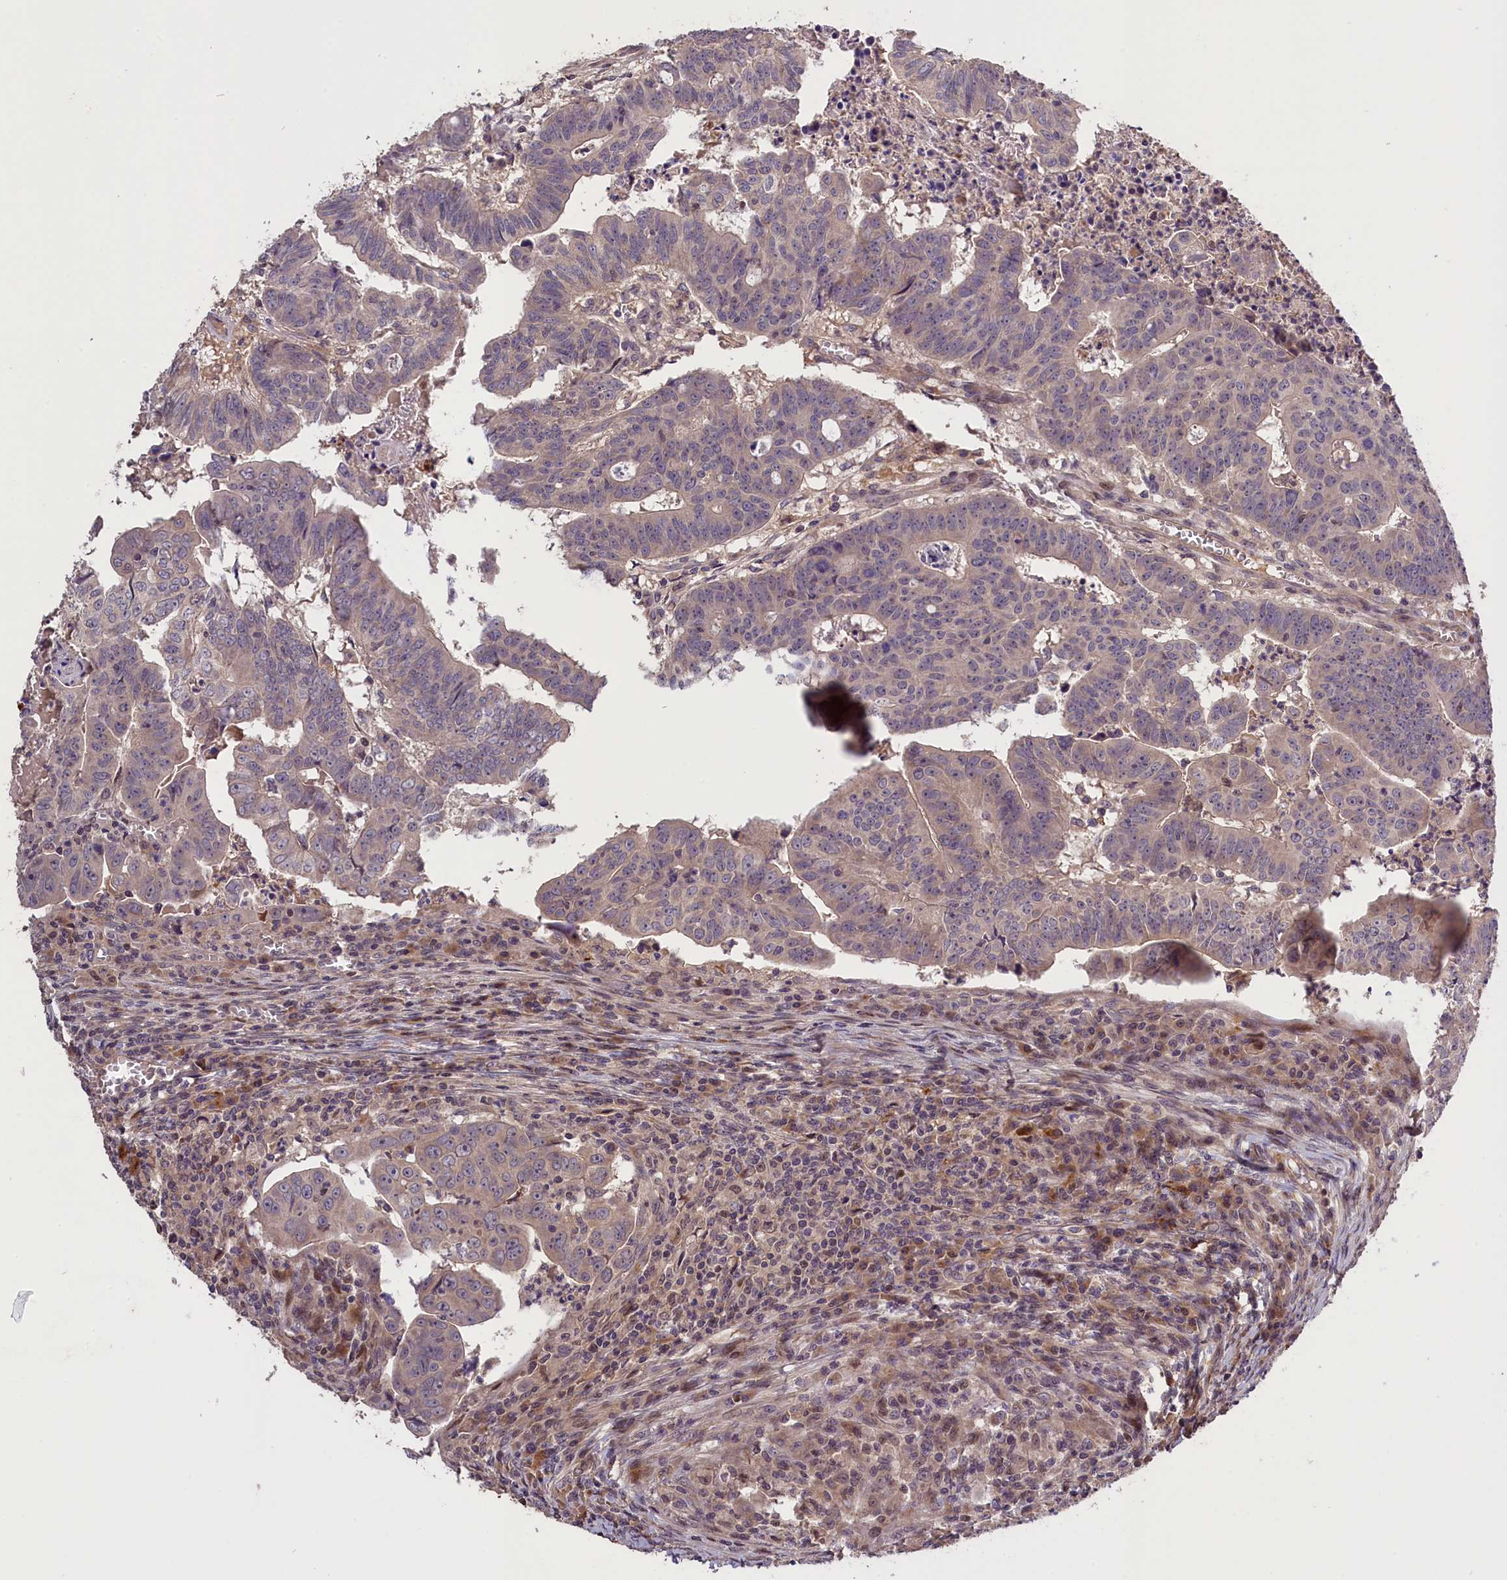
{"staining": {"intensity": "weak", "quantity": "25%-75%", "location": "cytoplasmic/membranous"}, "tissue": "colorectal cancer", "cell_type": "Tumor cells", "image_type": "cancer", "snomed": [{"axis": "morphology", "description": "Adenocarcinoma, NOS"}, {"axis": "topography", "description": "Rectum"}], "caption": "Protein staining by IHC shows weak cytoplasmic/membranous staining in about 25%-75% of tumor cells in colorectal cancer.", "gene": "DNAJB9", "patient": {"sex": "male", "age": 69}}